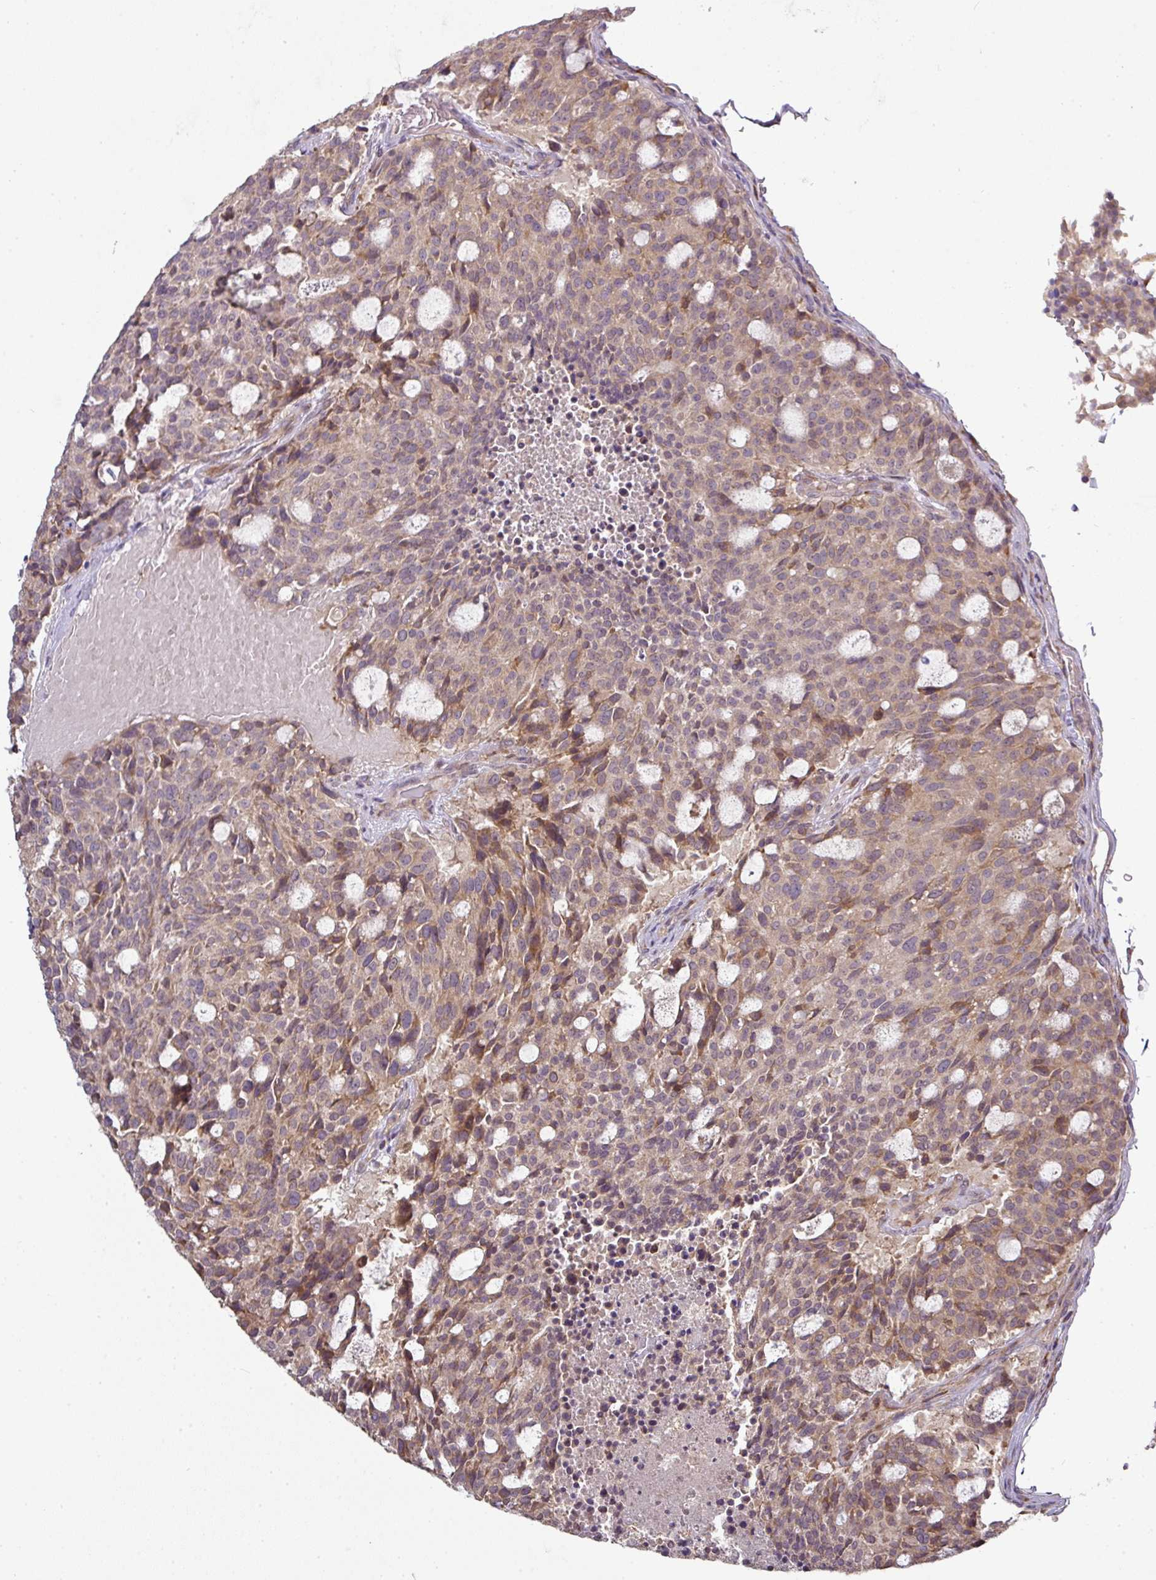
{"staining": {"intensity": "weak", "quantity": "25%-75%", "location": "cytoplasmic/membranous"}, "tissue": "carcinoid", "cell_type": "Tumor cells", "image_type": "cancer", "snomed": [{"axis": "morphology", "description": "Carcinoid, malignant, NOS"}, {"axis": "topography", "description": "Pancreas"}], "caption": "Immunohistochemical staining of human carcinoid exhibits weak cytoplasmic/membranous protein expression in approximately 25%-75% of tumor cells.", "gene": "GALP", "patient": {"sex": "female", "age": 54}}